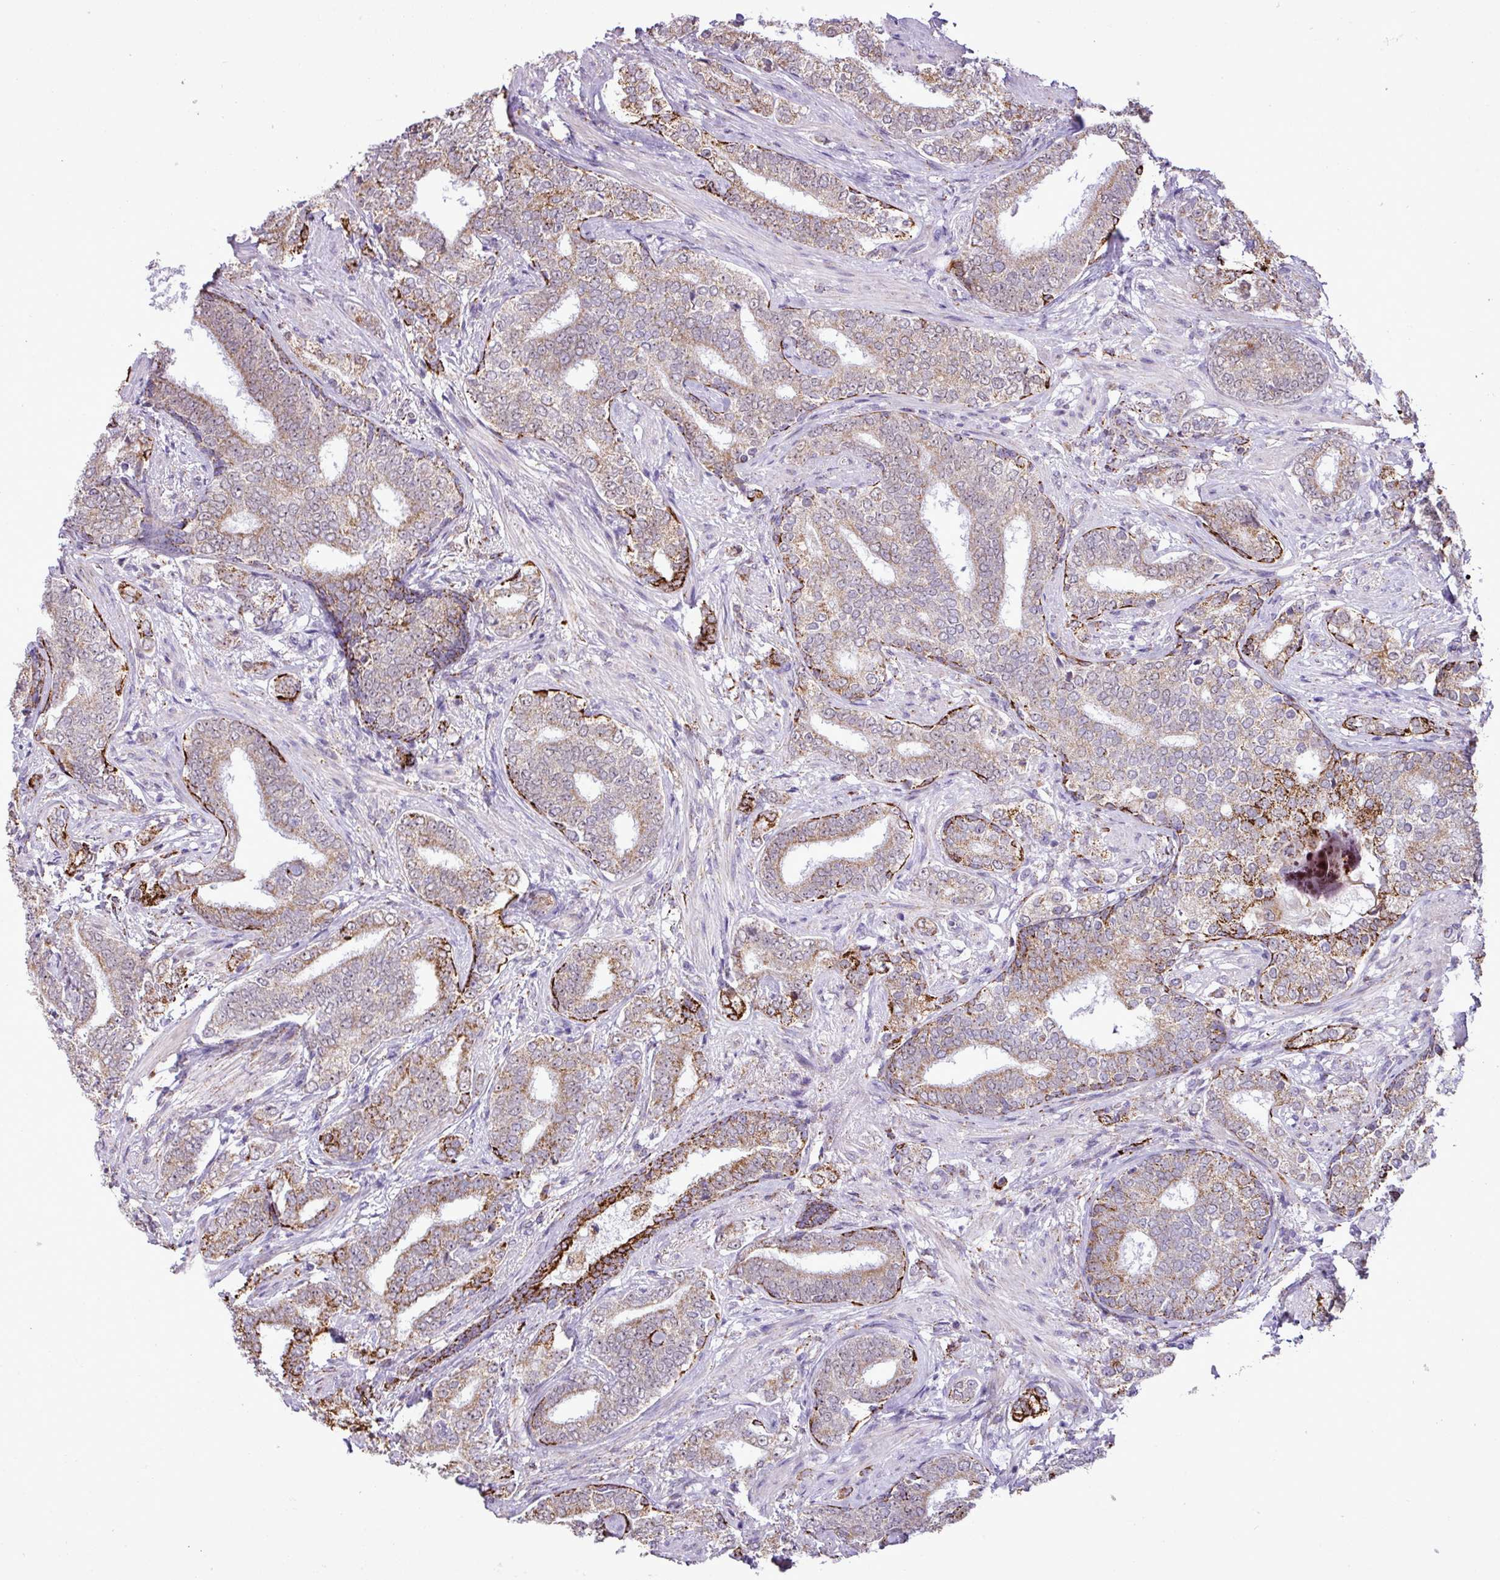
{"staining": {"intensity": "strong", "quantity": "<25%", "location": "cytoplasmic/membranous"}, "tissue": "prostate cancer", "cell_type": "Tumor cells", "image_type": "cancer", "snomed": [{"axis": "morphology", "description": "Adenocarcinoma, High grade"}, {"axis": "topography", "description": "Prostate"}], "caption": "A medium amount of strong cytoplasmic/membranous staining is appreciated in approximately <25% of tumor cells in adenocarcinoma (high-grade) (prostate) tissue.", "gene": "SGPP1", "patient": {"sex": "male", "age": 72}}